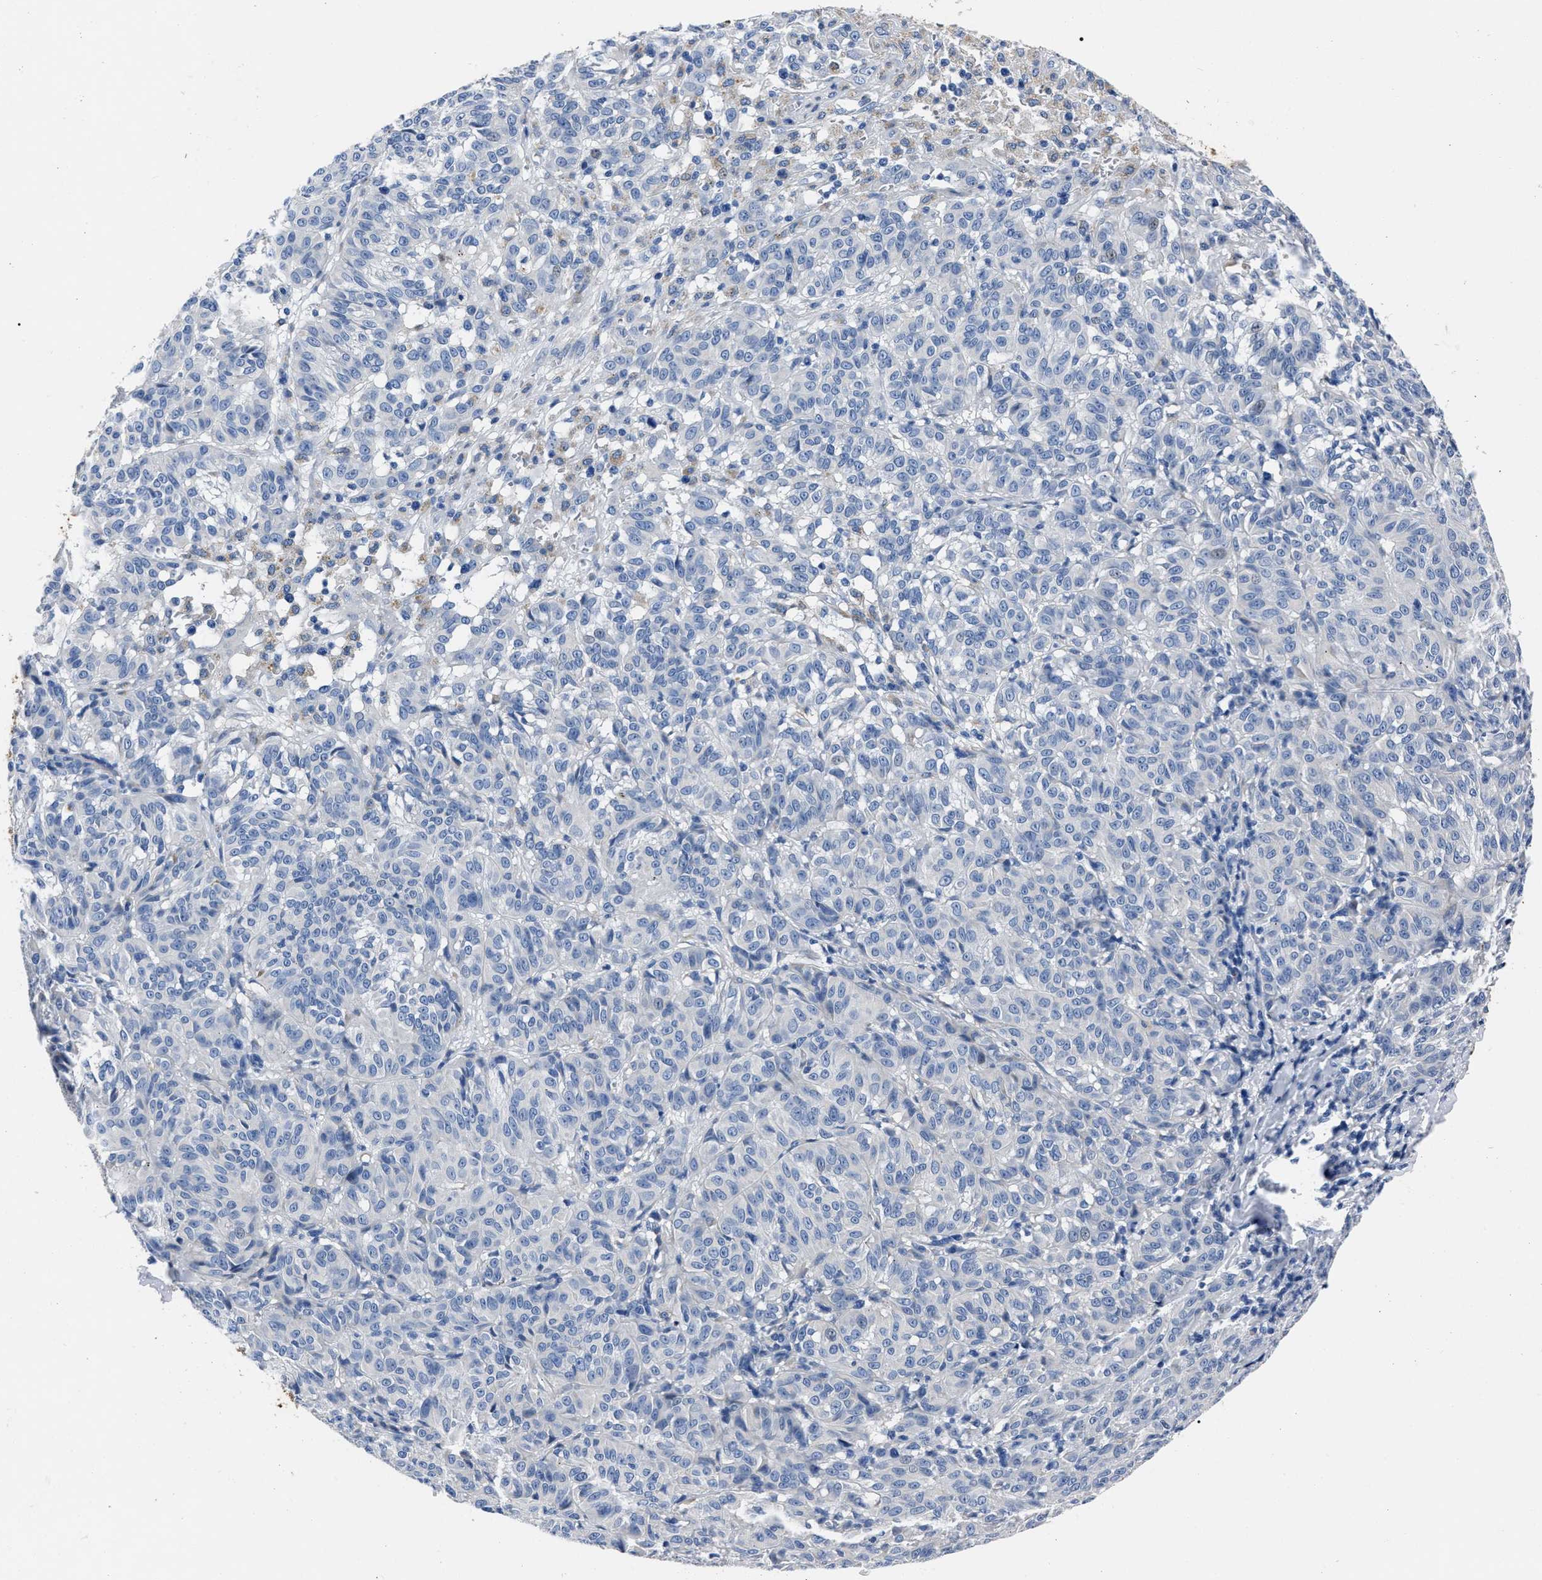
{"staining": {"intensity": "negative", "quantity": "none", "location": "none"}, "tissue": "melanoma", "cell_type": "Tumor cells", "image_type": "cancer", "snomed": [{"axis": "morphology", "description": "Malignant melanoma, NOS"}, {"axis": "topography", "description": "Skin"}], "caption": "Tumor cells are negative for protein expression in human melanoma. Brightfield microscopy of immunohistochemistry (IHC) stained with DAB (3,3'-diaminobenzidine) (brown) and hematoxylin (blue), captured at high magnification.", "gene": "MOV10L1", "patient": {"sex": "female", "age": 72}}